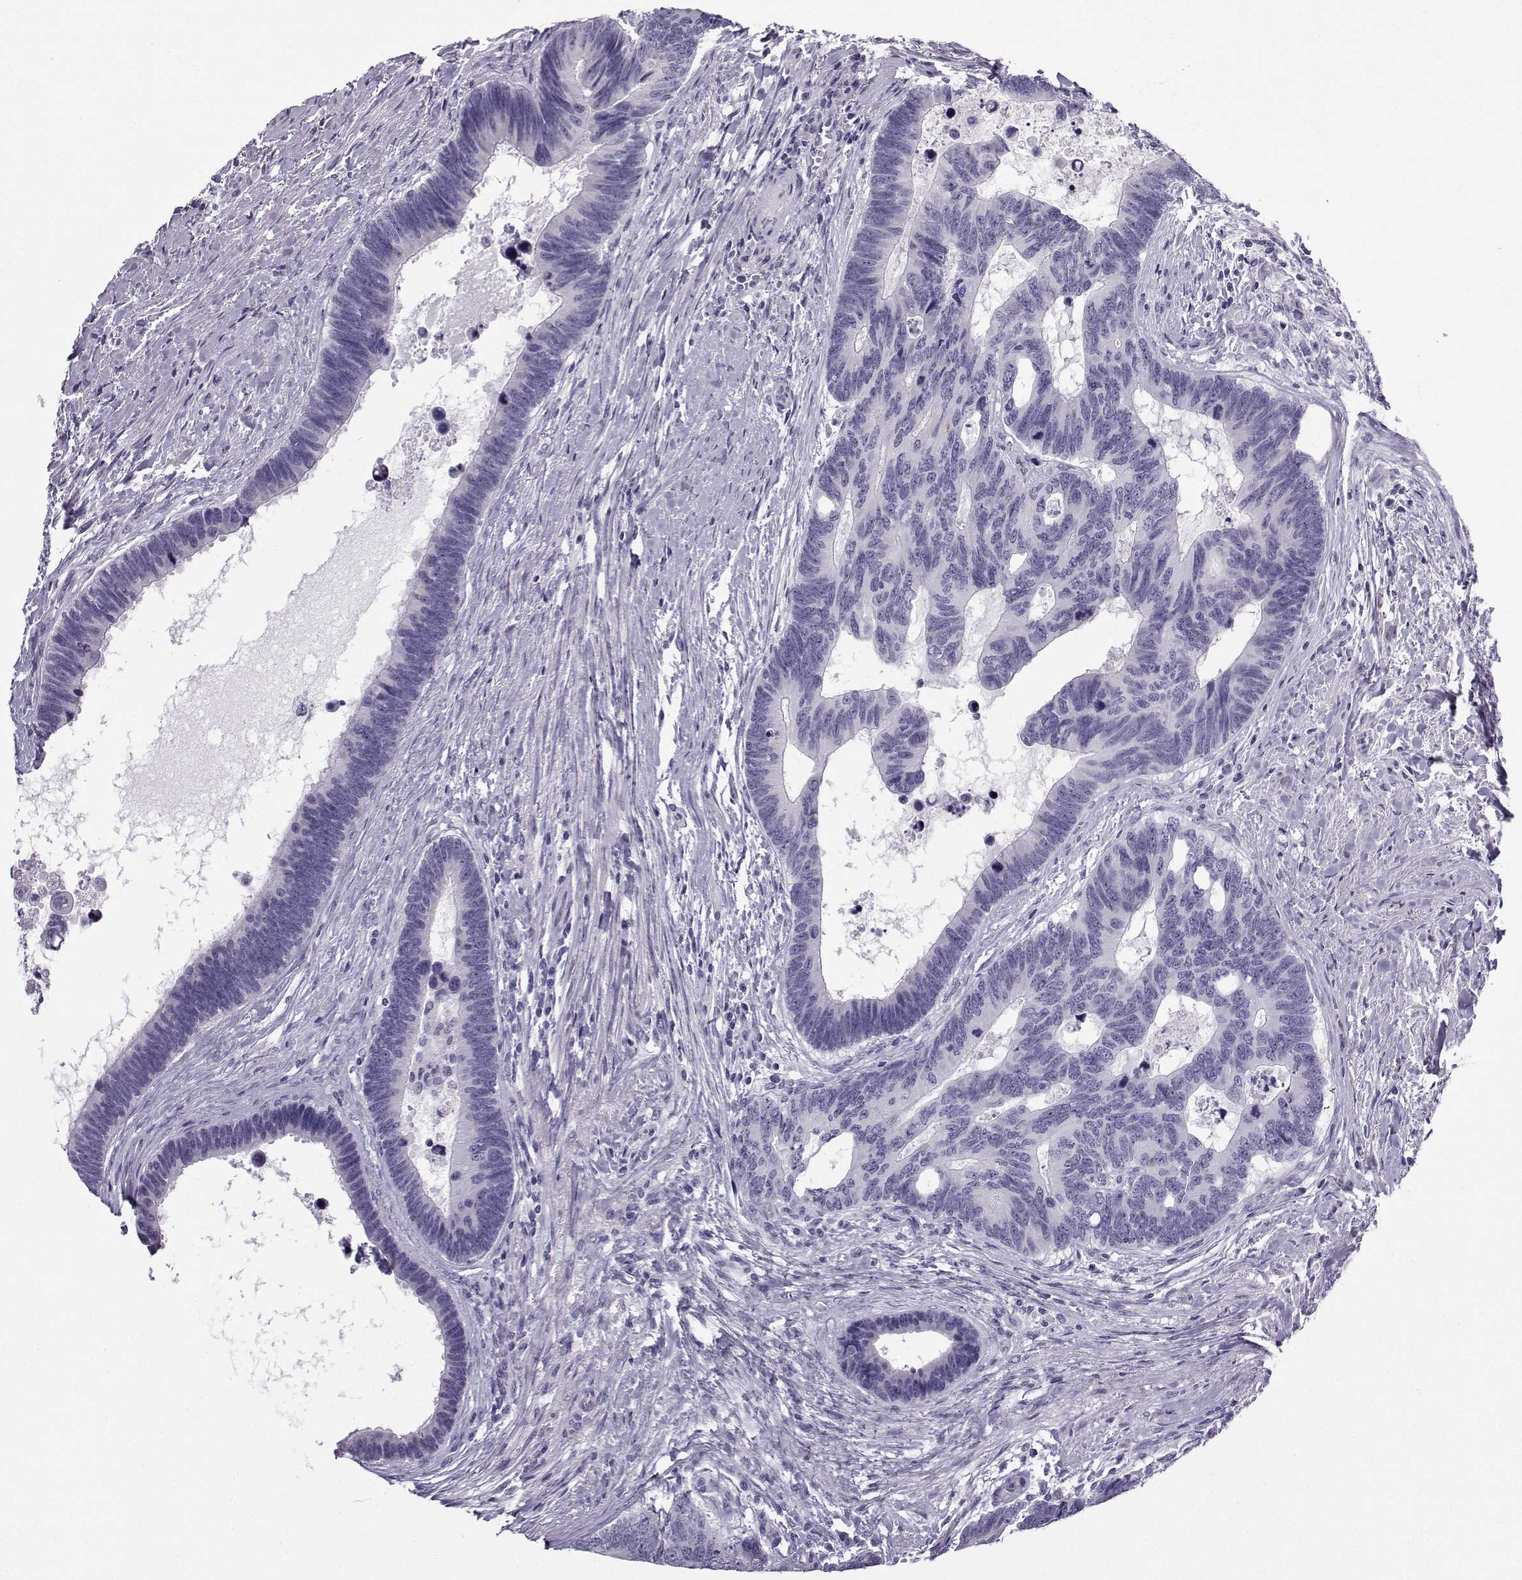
{"staining": {"intensity": "negative", "quantity": "none", "location": "none"}, "tissue": "colorectal cancer", "cell_type": "Tumor cells", "image_type": "cancer", "snomed": [{"axis": "morphology", "description": "Adenocarcinoma, NOS"}, {"axis": "topography", "description": "Colon"}], "caption": "Immunohistochemical staining of colorectal cancer shows no significant staining in tumor cells. (Brightfield microscopy of DAB IHC at high magnification).", "gene": "ZBTB8B", "patient": {"sex": "female", "age": 77}}